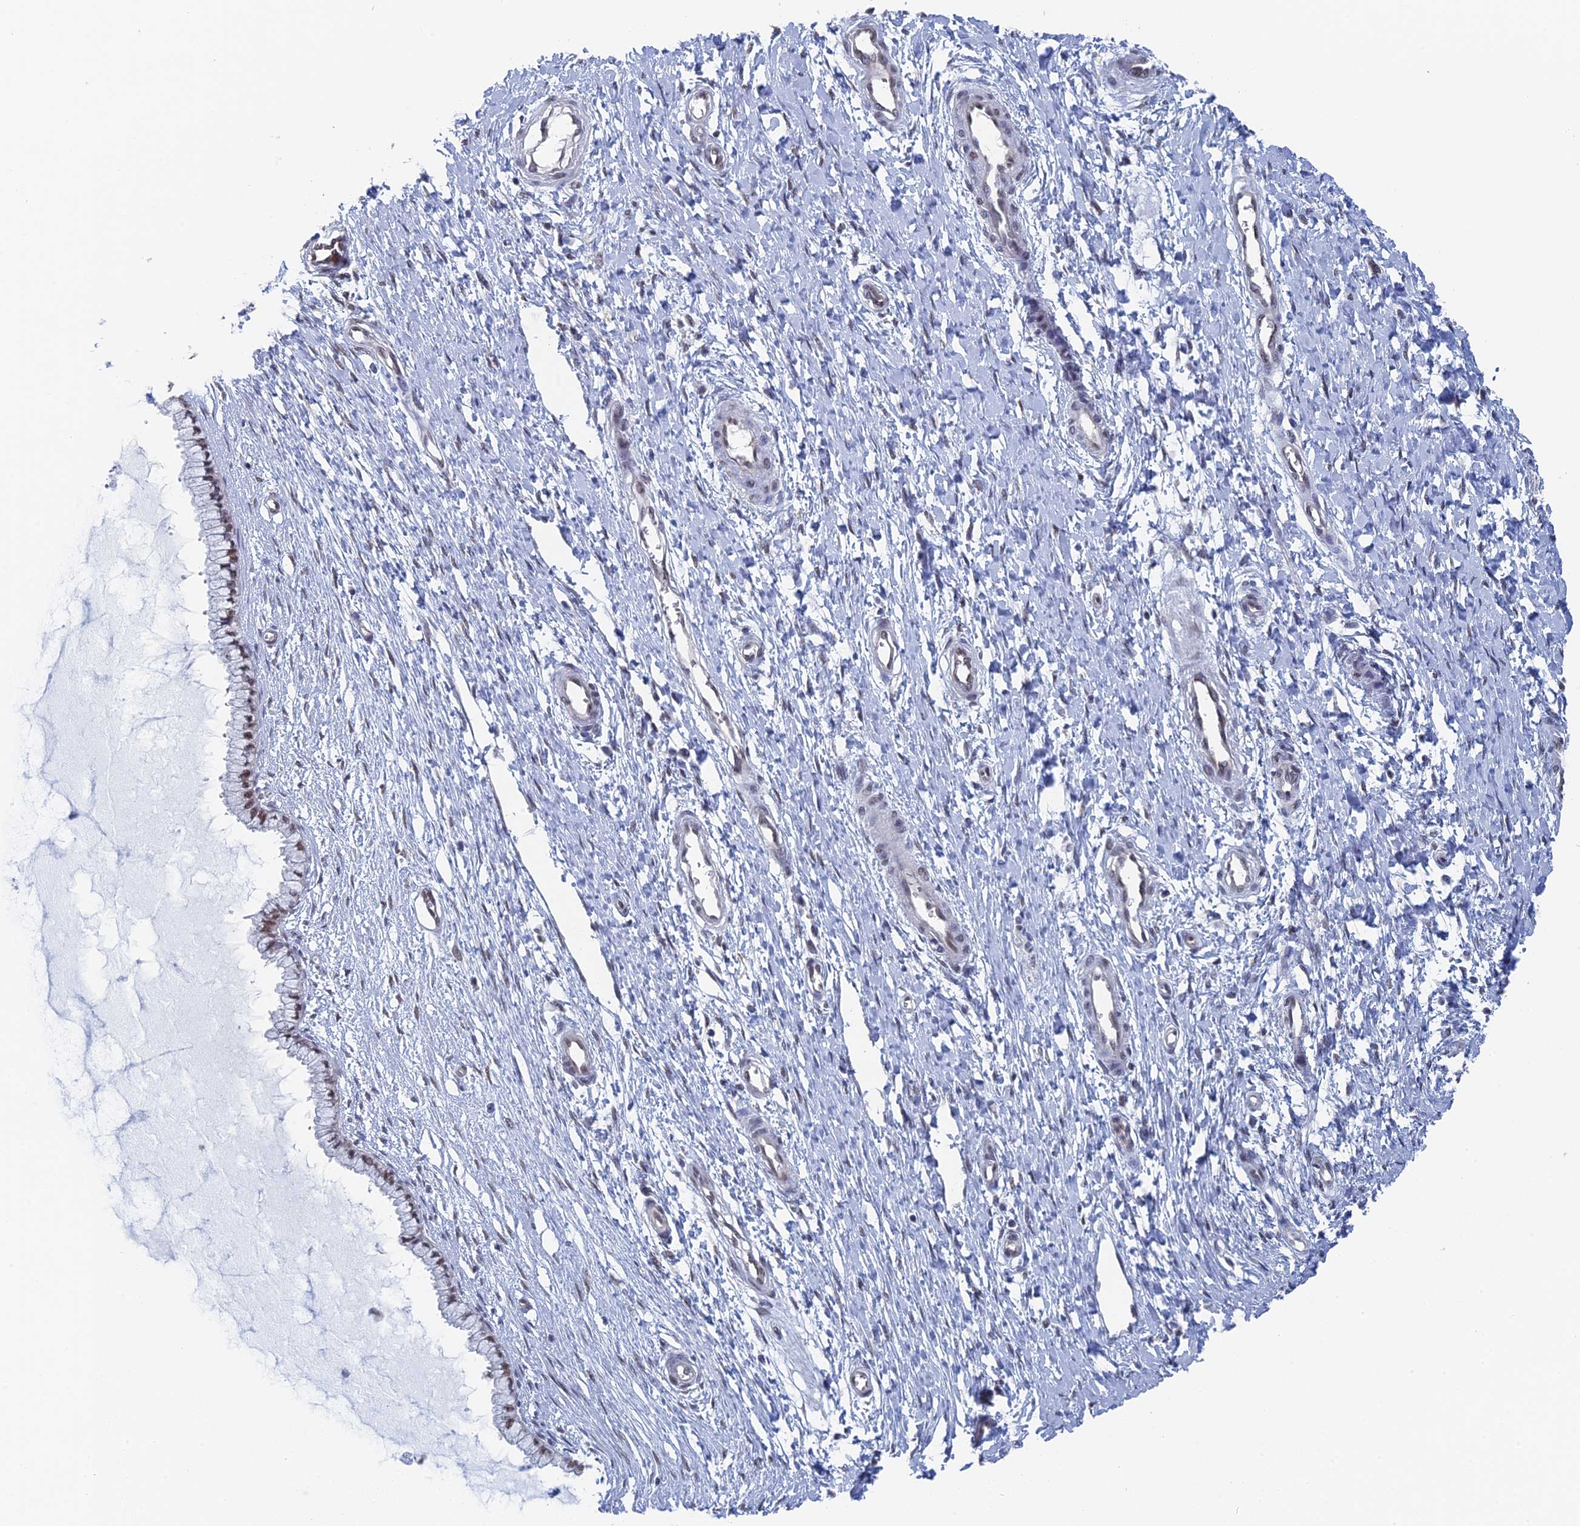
{"staining": {"intensity": "moderate", "quantity": "25%-75%", "location": "nuclear"}, "tissue": "cervix", "cell_type": "Glandular cells", "image_type": "normal", "snomed": [{"axis": "morphology", "description": "Normal tissue, NOS"}, {"axis": "topography", "description": "Cervix"}], "caption": "A histopathology image of human cervix stained for a protein displays moderate nuclear brown staining in glandular cells. Using DAB (3,3'-diaminobenzidine) (brown) and hematoxylin (blue) stains, captured at high magnification using brightfield microscopy.", "gene": "TSSC4", "patient": {"sex": "female", "age": 55}}